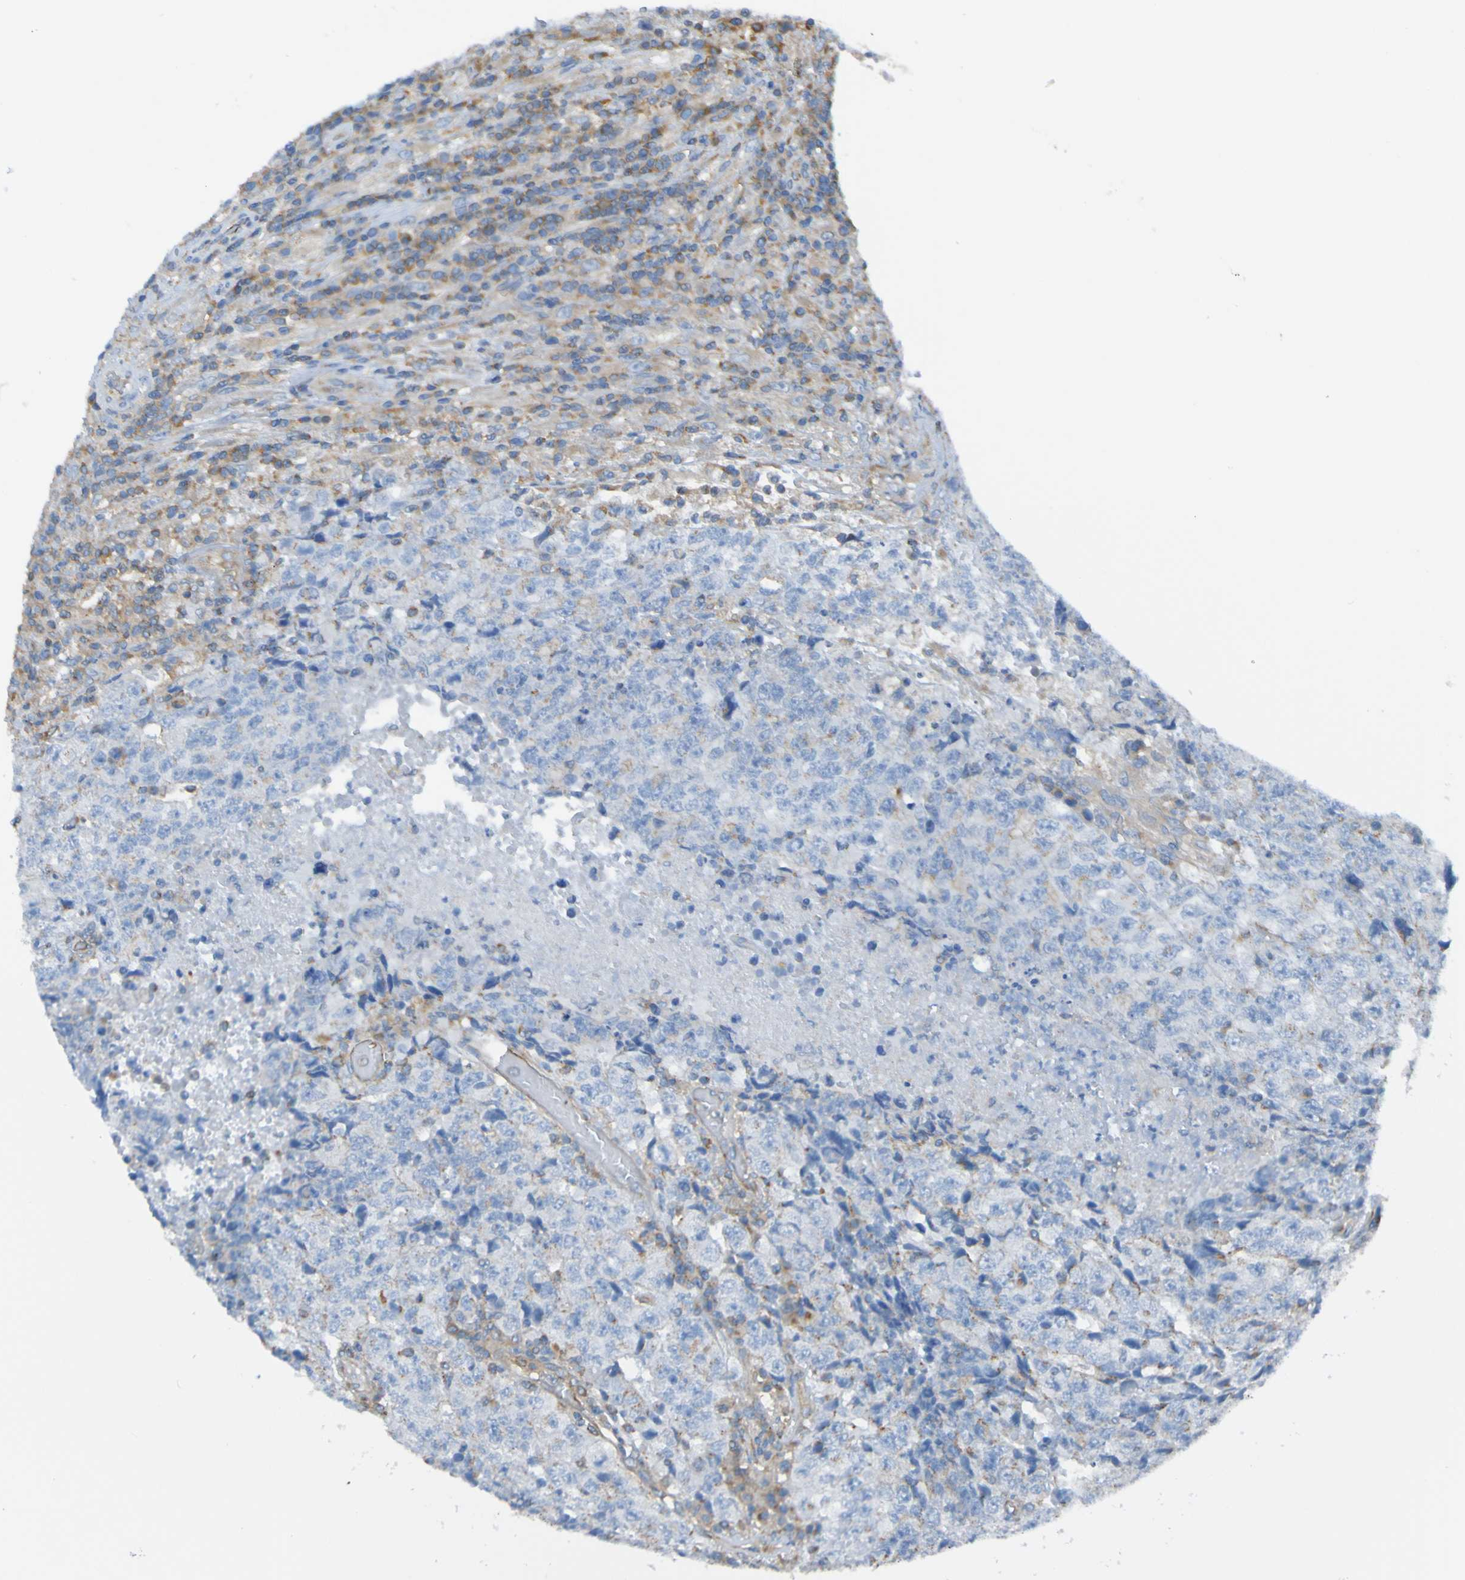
{"staining": {"intensity": "moderate", "quantity": "25%-75%", "location": "cytoplasmic/membranous"}, "tissue": "testis cancer", "cell_type": "Tumor cells", "image_type": "cancer", "snomed": [{"axis": "morphology", "description": "Necrosis, NOS"}, {"axis": "morphology", "description": "Carcinoma, Embryonal, NOS"}, {"axis": "topography", "description": "Testis"}], "caption": "Moderate cytoplasmic/membranous protein expression is seen in about 25%-75% of tumor cells in testis cancer. The staining is performed using DAB brown chromogen to label protein expression. The nuclei are counter-stained blue using hematoxylin.", "gene": "MINAR1", "patient": {"sex": "male", "age": 19}}